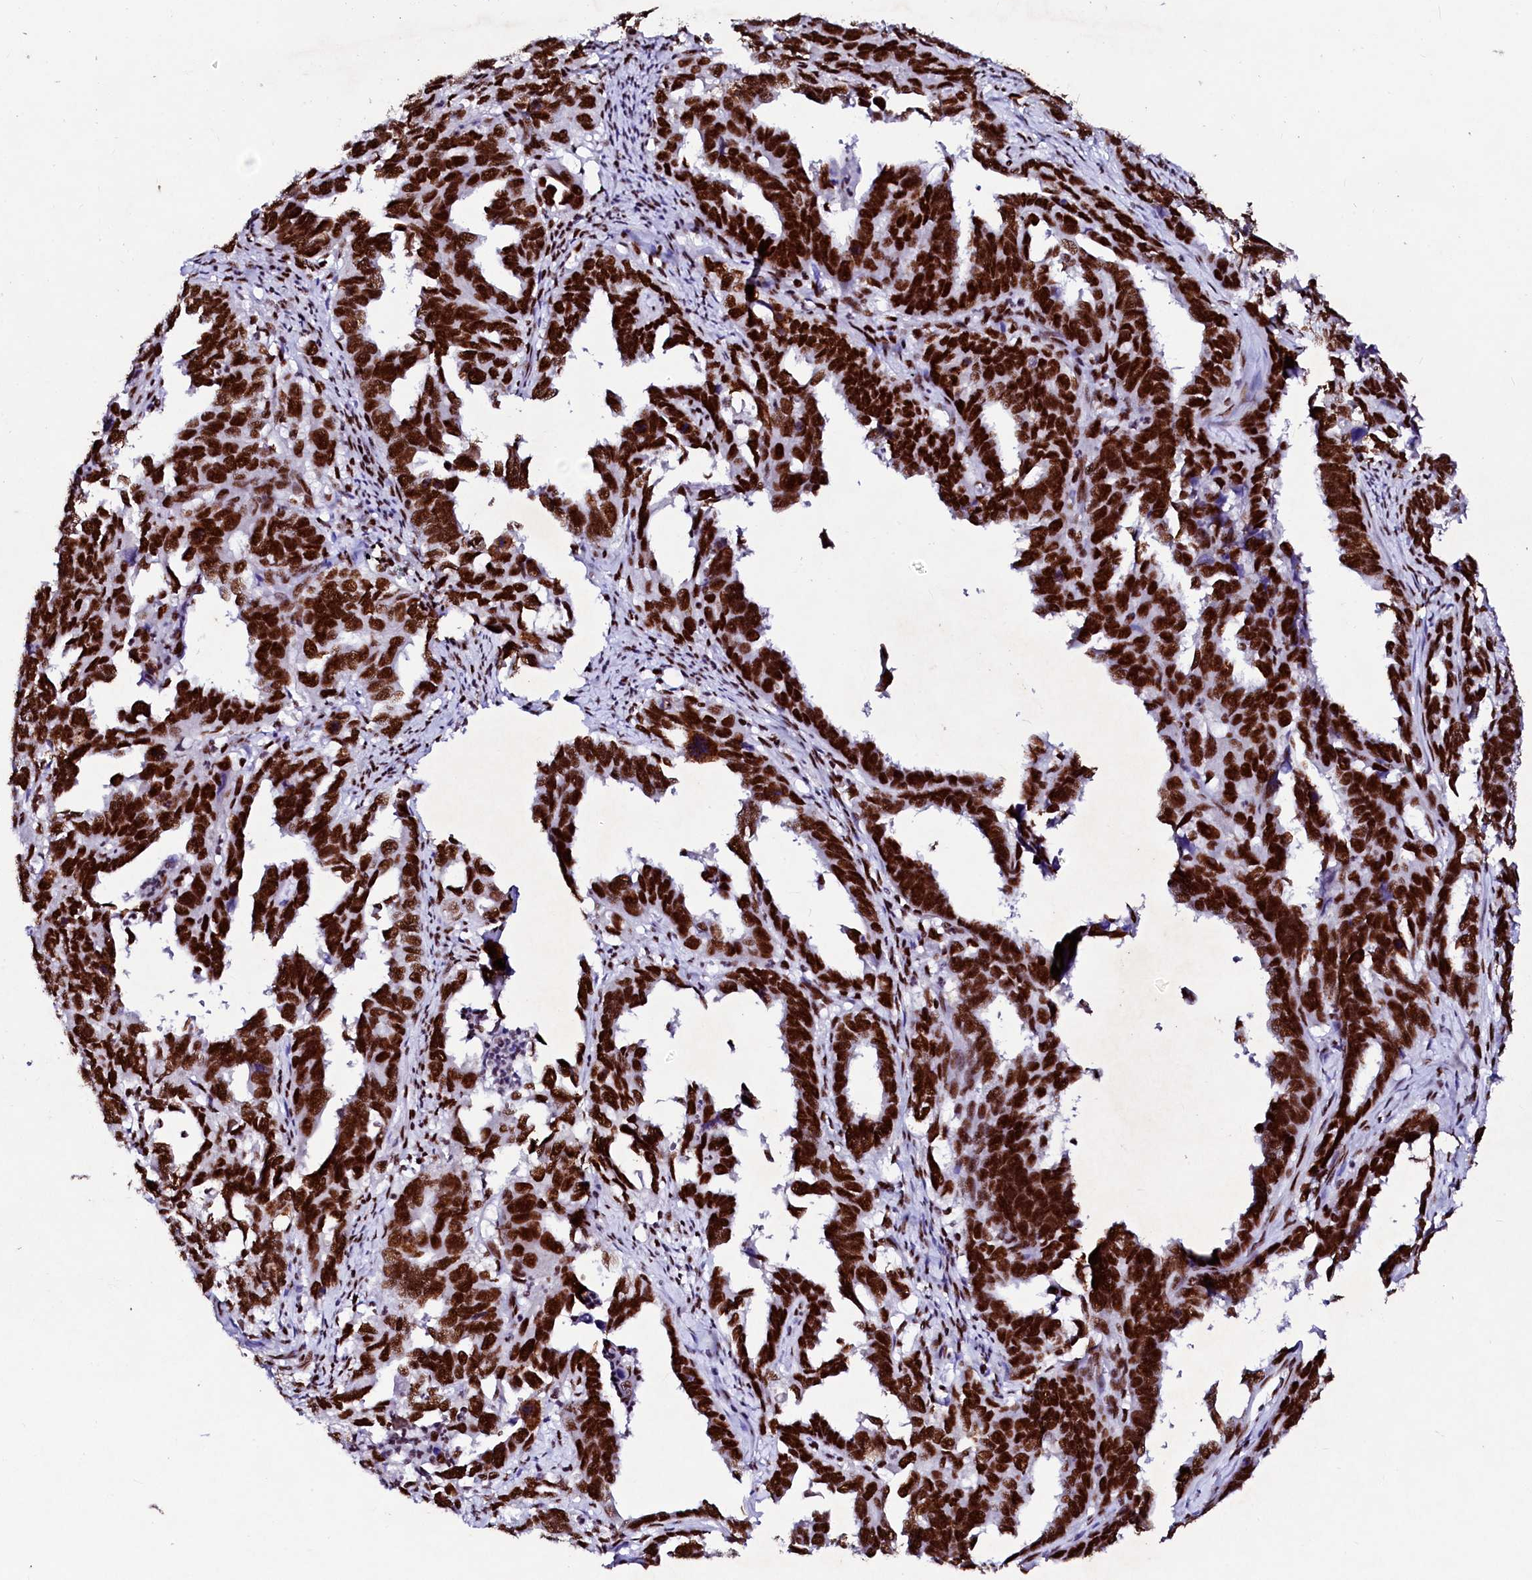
{"staining": {"intensity": "strong", "quantity": ">75%", "location": "nuclear"}, "tissue": "endometrial cancer", "cell_type": "Tumor cells", "image_type": "cancer", "snomed": [{"axis": "morphology", "description": "Adenocarcinoma, NOS"}, {"axis": "topography", "description": "Endometrium"}], "caption": "Adenocarcinoma (endometrial) tissue displays strong nuclear staining in approximately >75% of tumor cells", "gene": "CPSF6", "patient": {"sex": "female", "age": 65}}